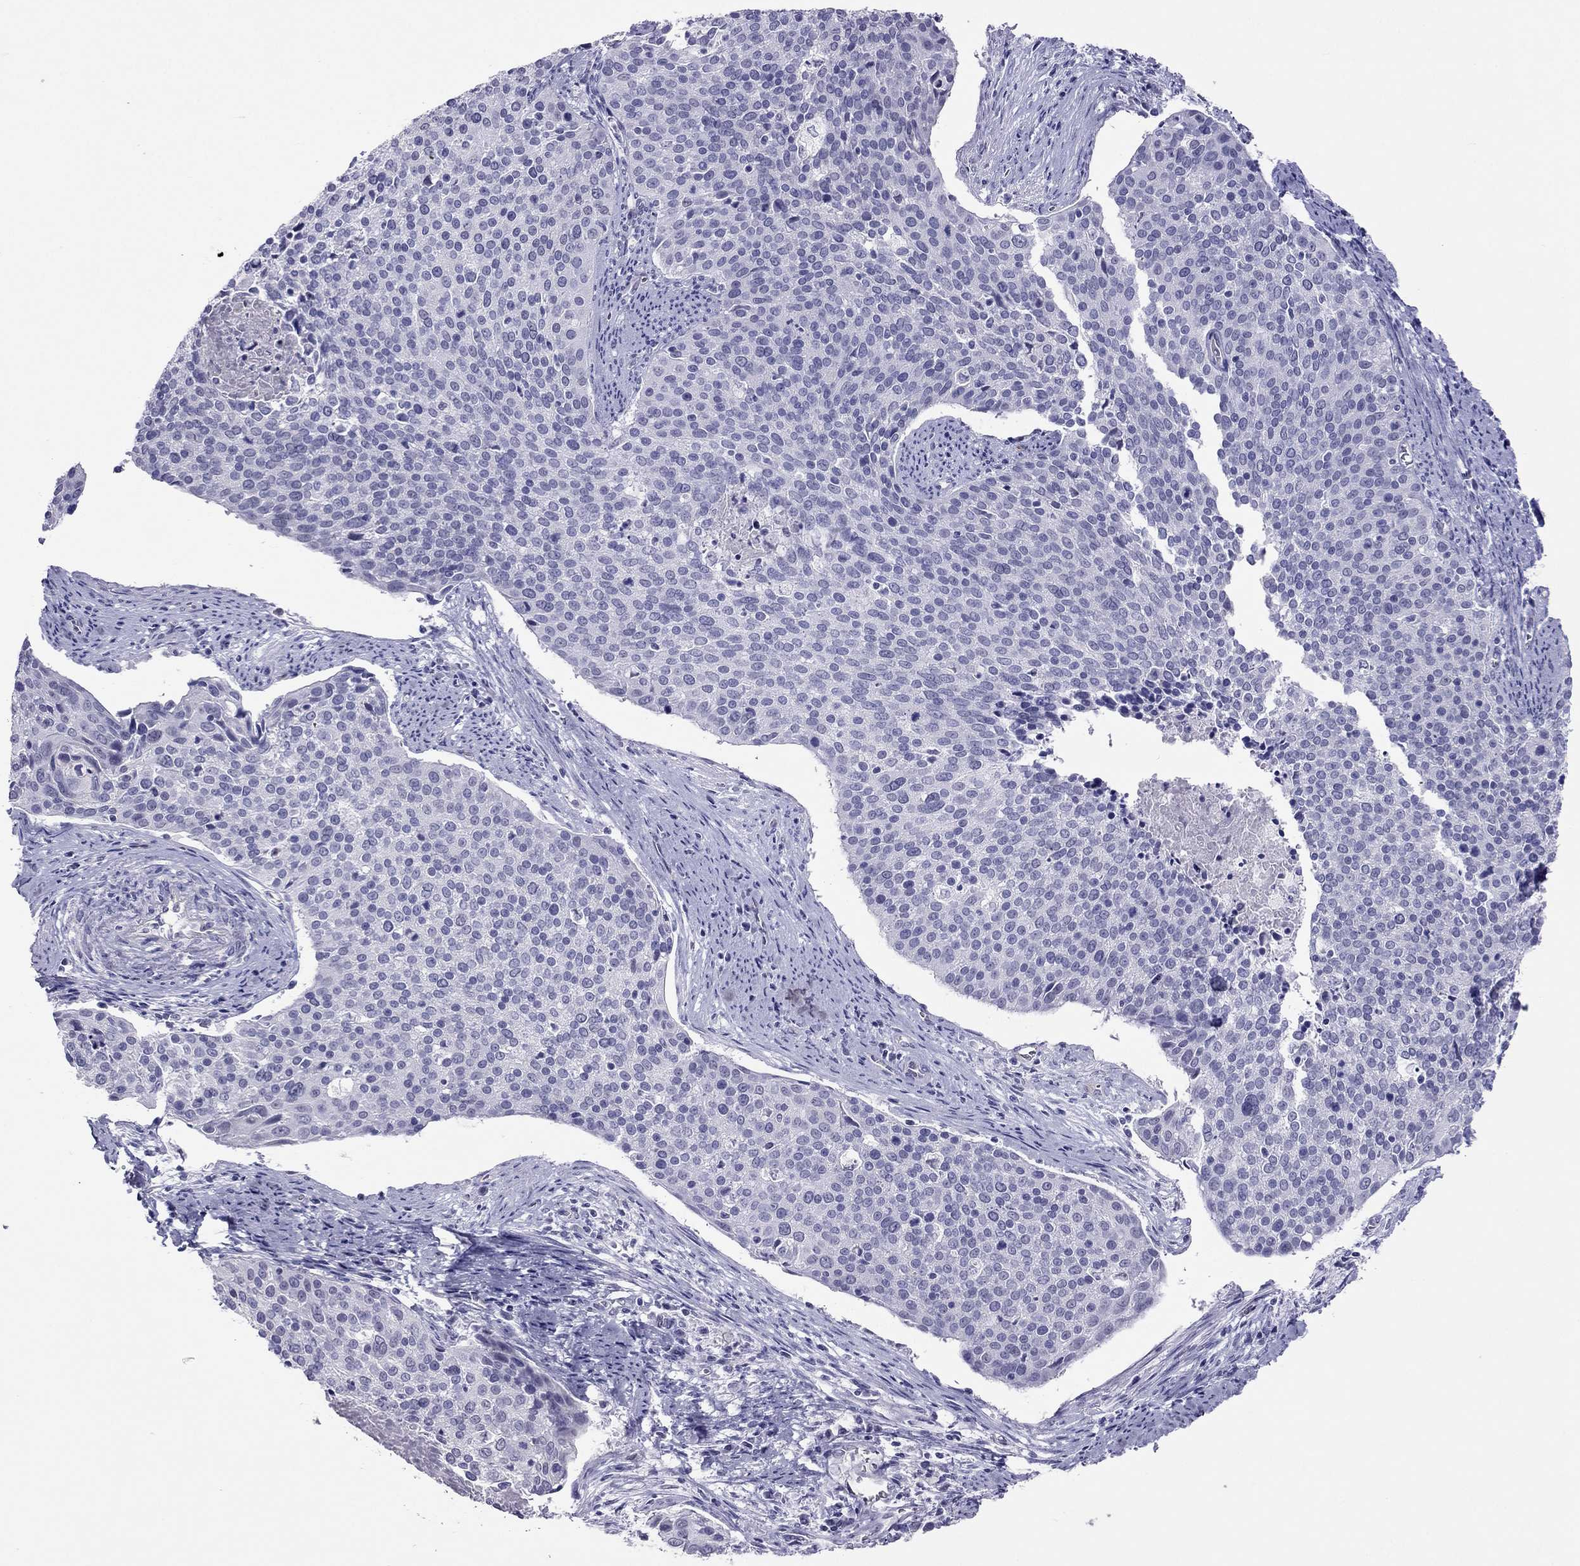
{"staining": {"intensity": "negative", "quantity": "none", "location": "none"}, "tissue": "cervical cancer", "cell_type": "Tumor cells", "image_type": "cancer", "snomed": [{"axis": "morphology", "description": "Squamous cell carcinoma, NOS"}, {"axis": "topography", "description": "Cervix"}], "caption": "Histopathology image shows no significant protein staining in tumor cells of squamous cell carcinoma (cervical). The staining was performed using DAB (3,3'-diaminobenzidine) to visualize the protein expression in brown, while the nuclei were stained in blue with hematoxylin (Magnification: 20x).", "gene": "CROCC2", "patient": {"sex": "female", "age": 39}}